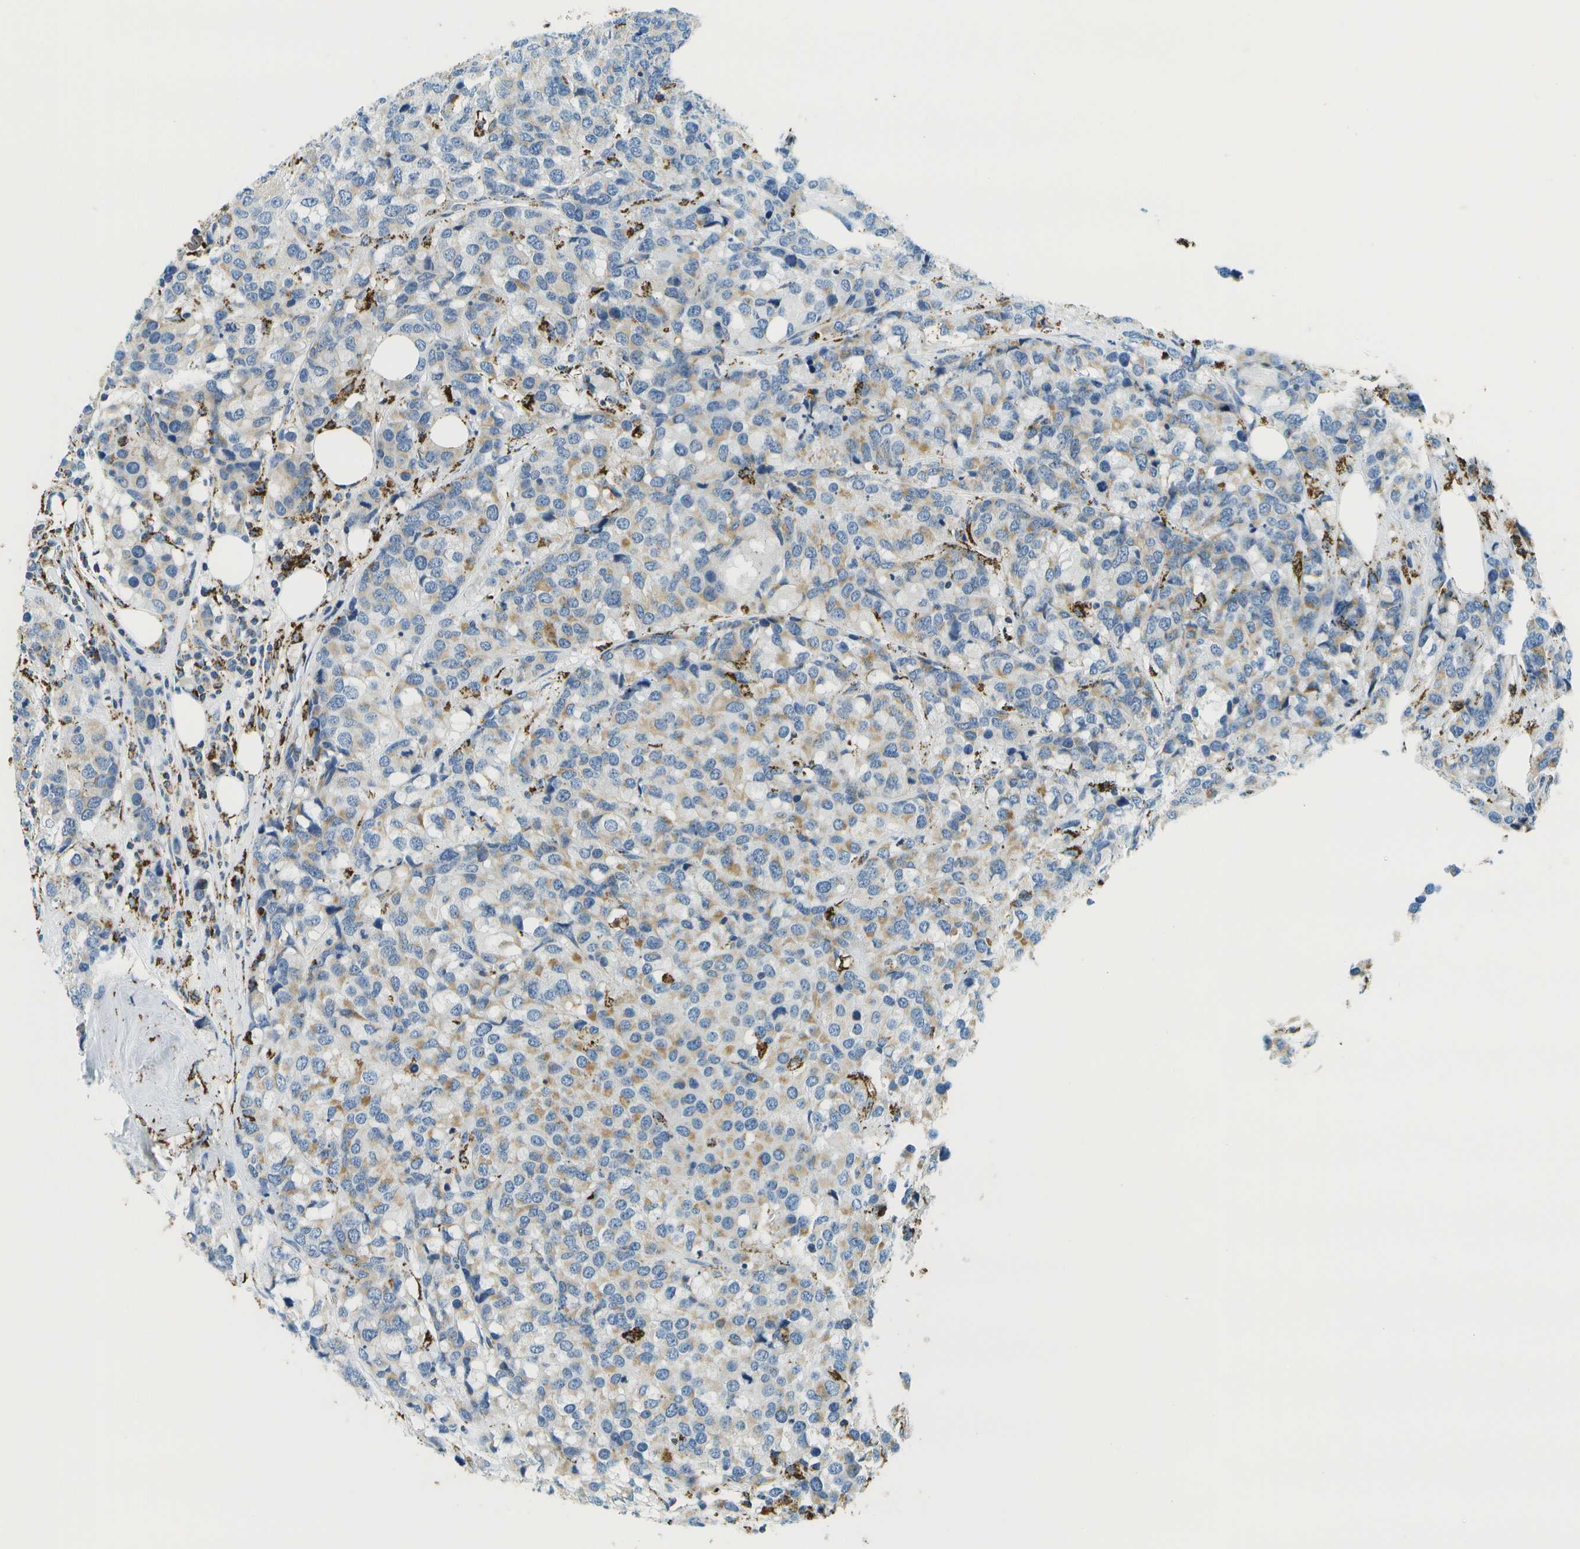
{"staining": {"intensity": "weak", "quantity": "25%-75%", "location": "cytoplasmic/membranous"}, "tissue": "breast cancer", "cell_type": "Tumor cells", "image_type": "cancer", "snomed": [{"axis": "morphology", "description": "Lobular carcinoma"}, {"axis": "topography", "description": "Breast"}], "caption": "Protein staining demonstrates weak cytoplasmic/membranous positivity in approximately 25%-75% of tumor cells in lobular carcinoma (breast).", "gene": "HLCS", "patient": {"sex": "female", "age": 59}}